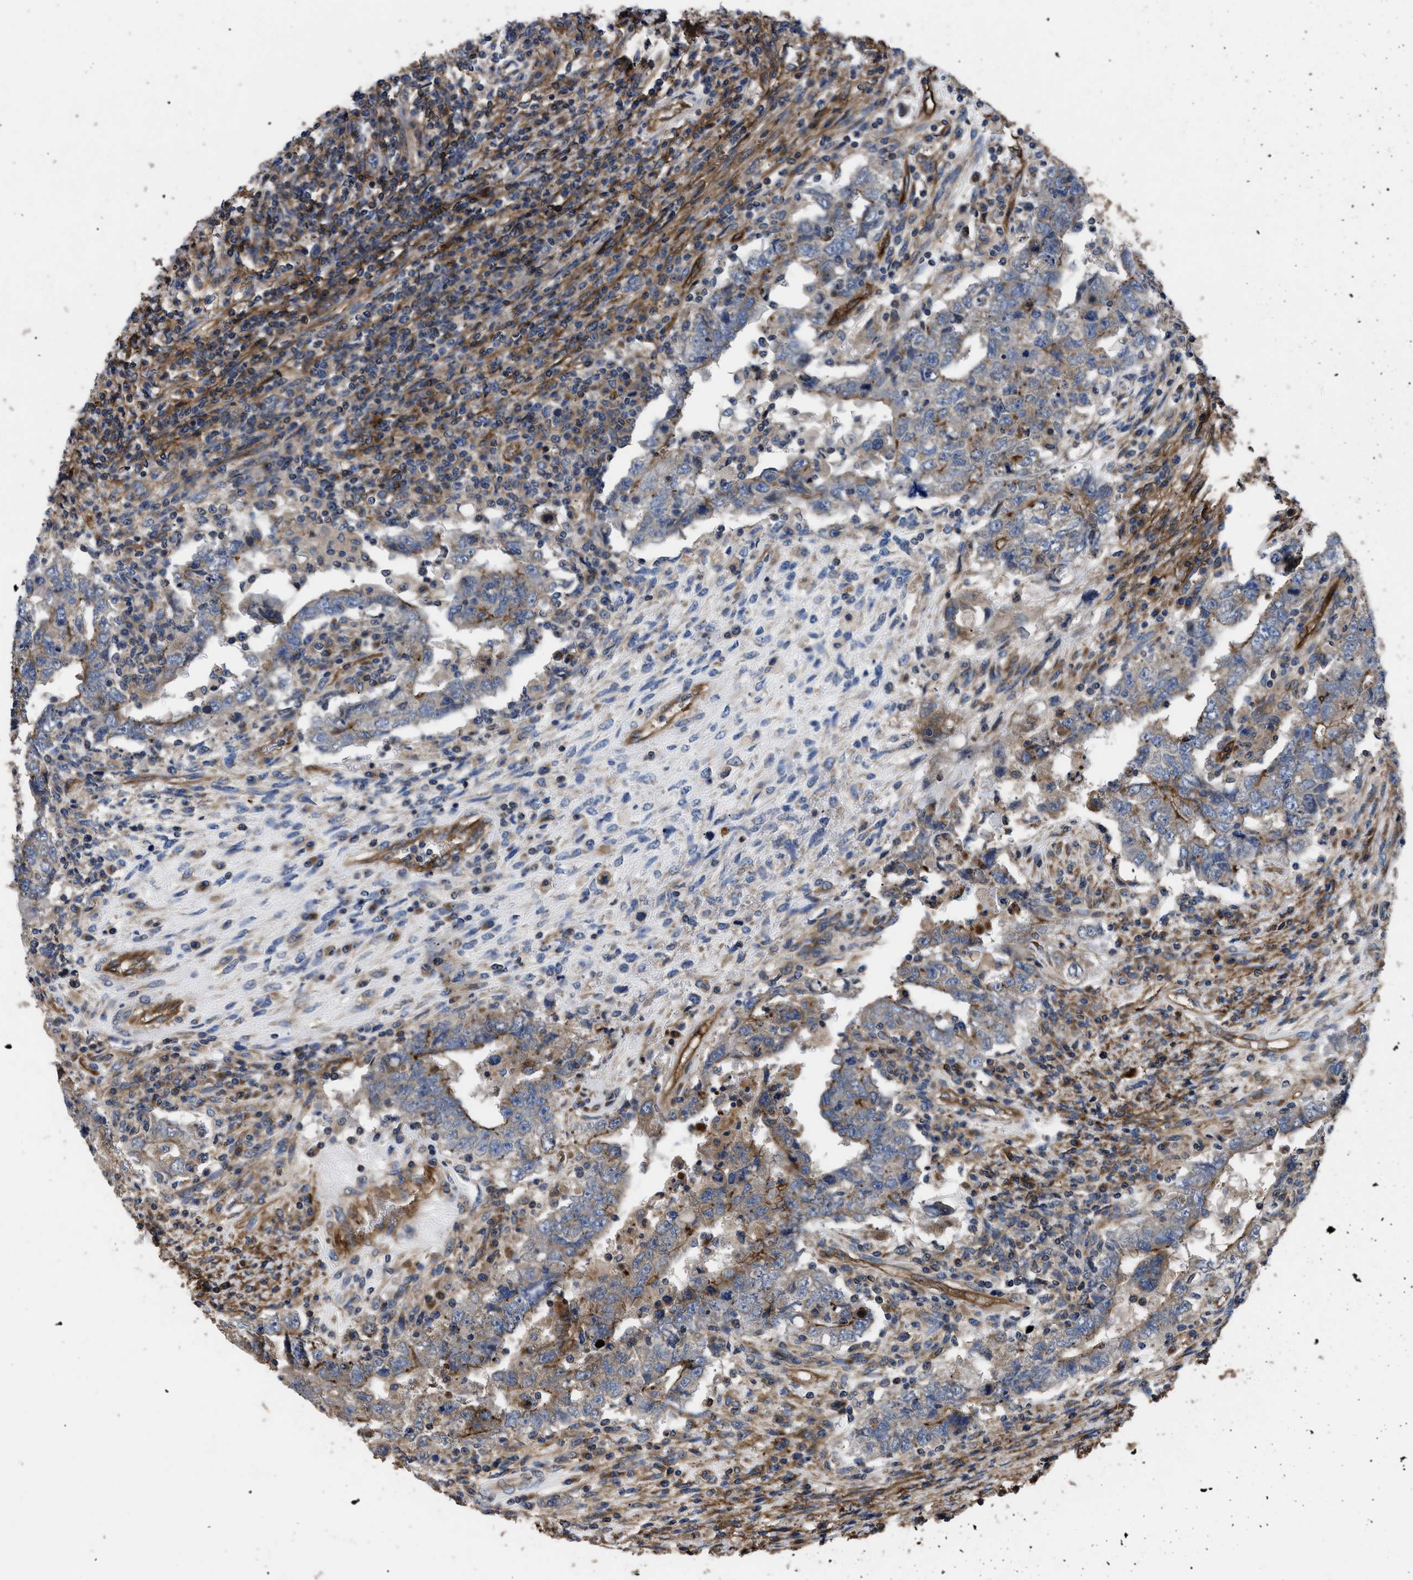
{"staining": {"intensity": "moderate", "quantity": "<25%", "location": "cytoplasmic/membranous"}, "tissue": "testis cancer", "cell_type": "Tumor cells", "image_type": "cancer", "snomed": [{"axis": "morphology", "description": "Carcinoma, Embryonal, NOS"}, {"axis": "topography", "description": "Testis"}], "caption": "A low amount of moderate cytoplasmic/membranous staining is seen in about <25% of tumor cells in testis embryonal carcinoma tissue.", "gene": "NT5E", "patient": {"sex": "male", "age": 26}}